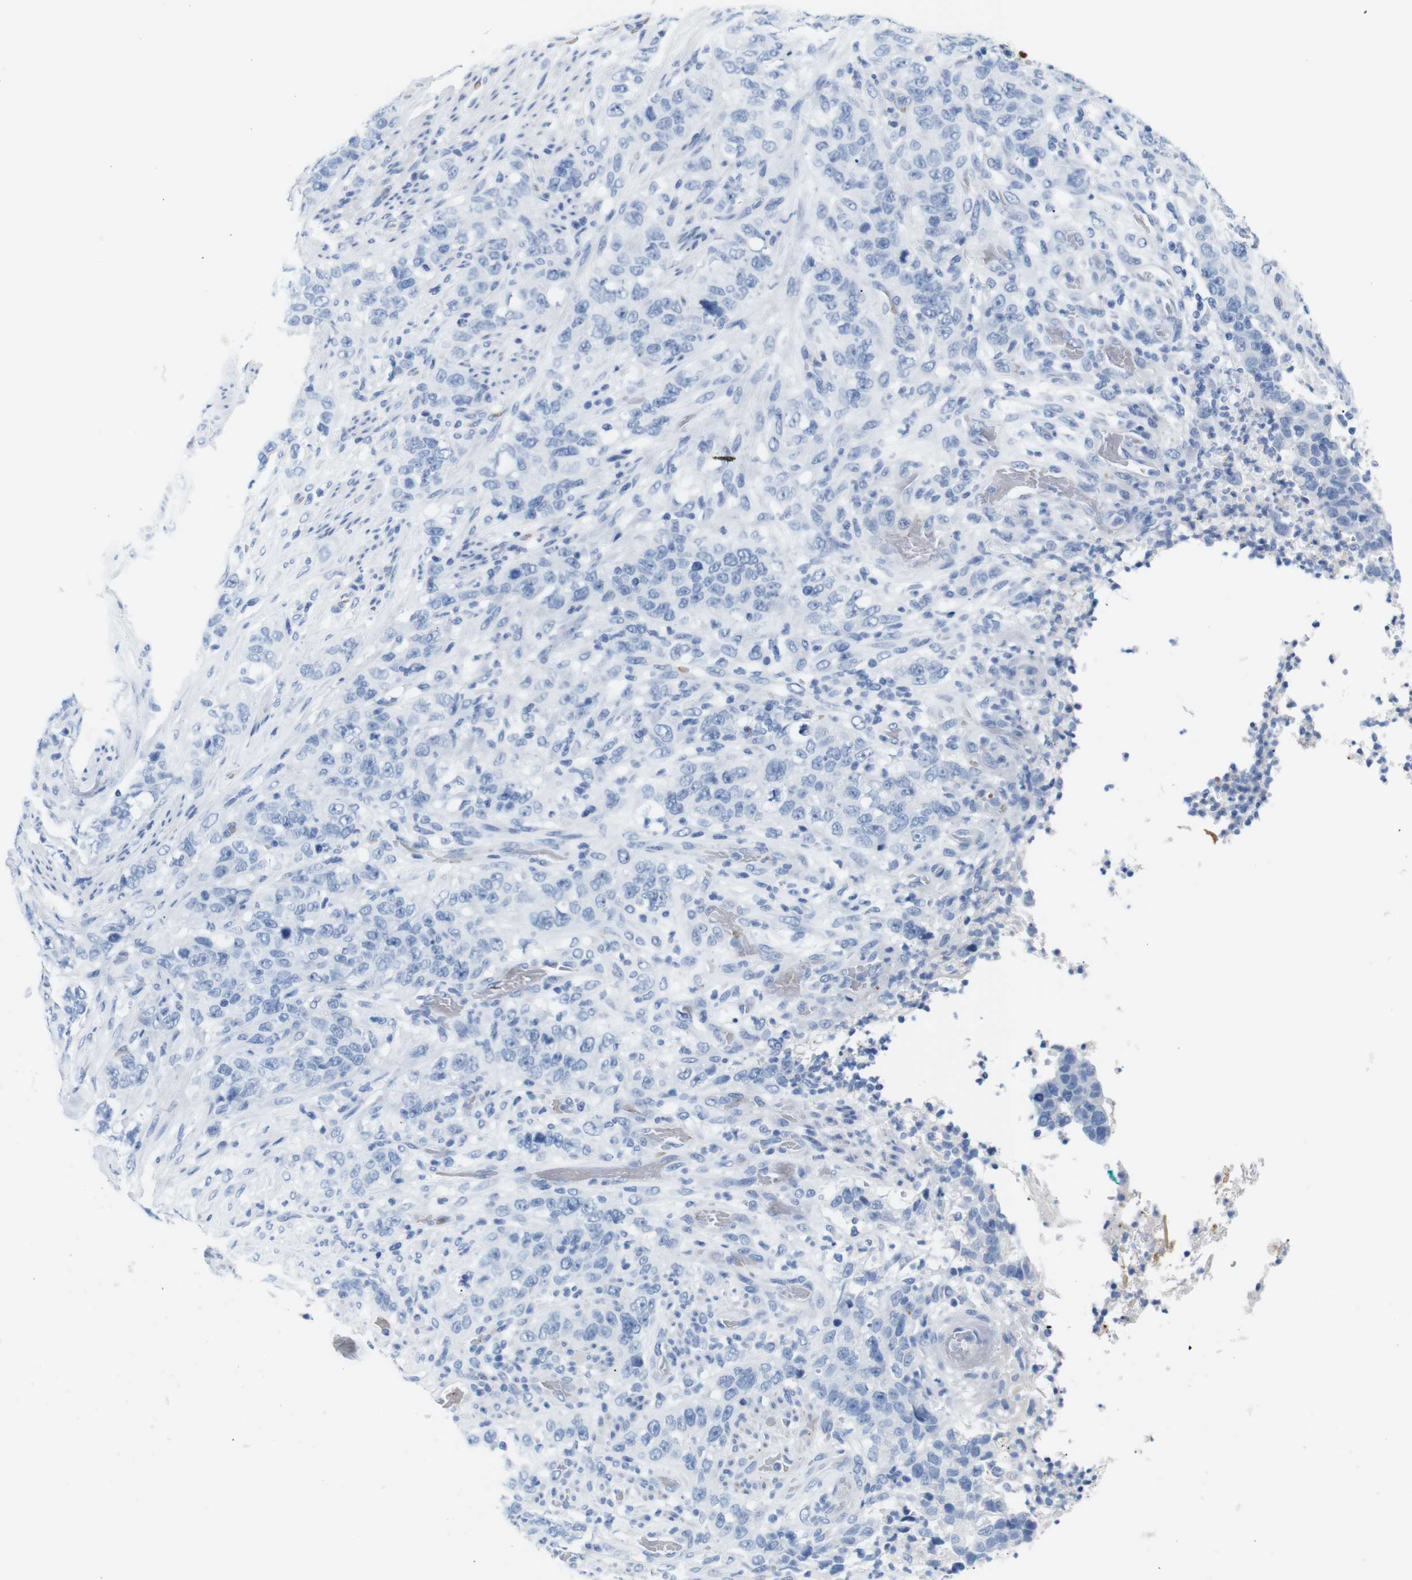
{"staining": {"intensity": "negative", "quantity": "none", "location": "none"}, "tissue": "stomach cancer", "cell_type": "Tumor cells", "image_type": "cancer", "snomed": [{"axis": "morphology", "description": "Adenocarcinoma, NOS"}, {"axis": "topography", "description": "Stomach"}], "caption": "The photomicrograph displays no staining of tumor cells in adenocarcinoma (stomach).", "gene": "ERVMER34-1", "patient": {"sex": "male", "age": 48}}